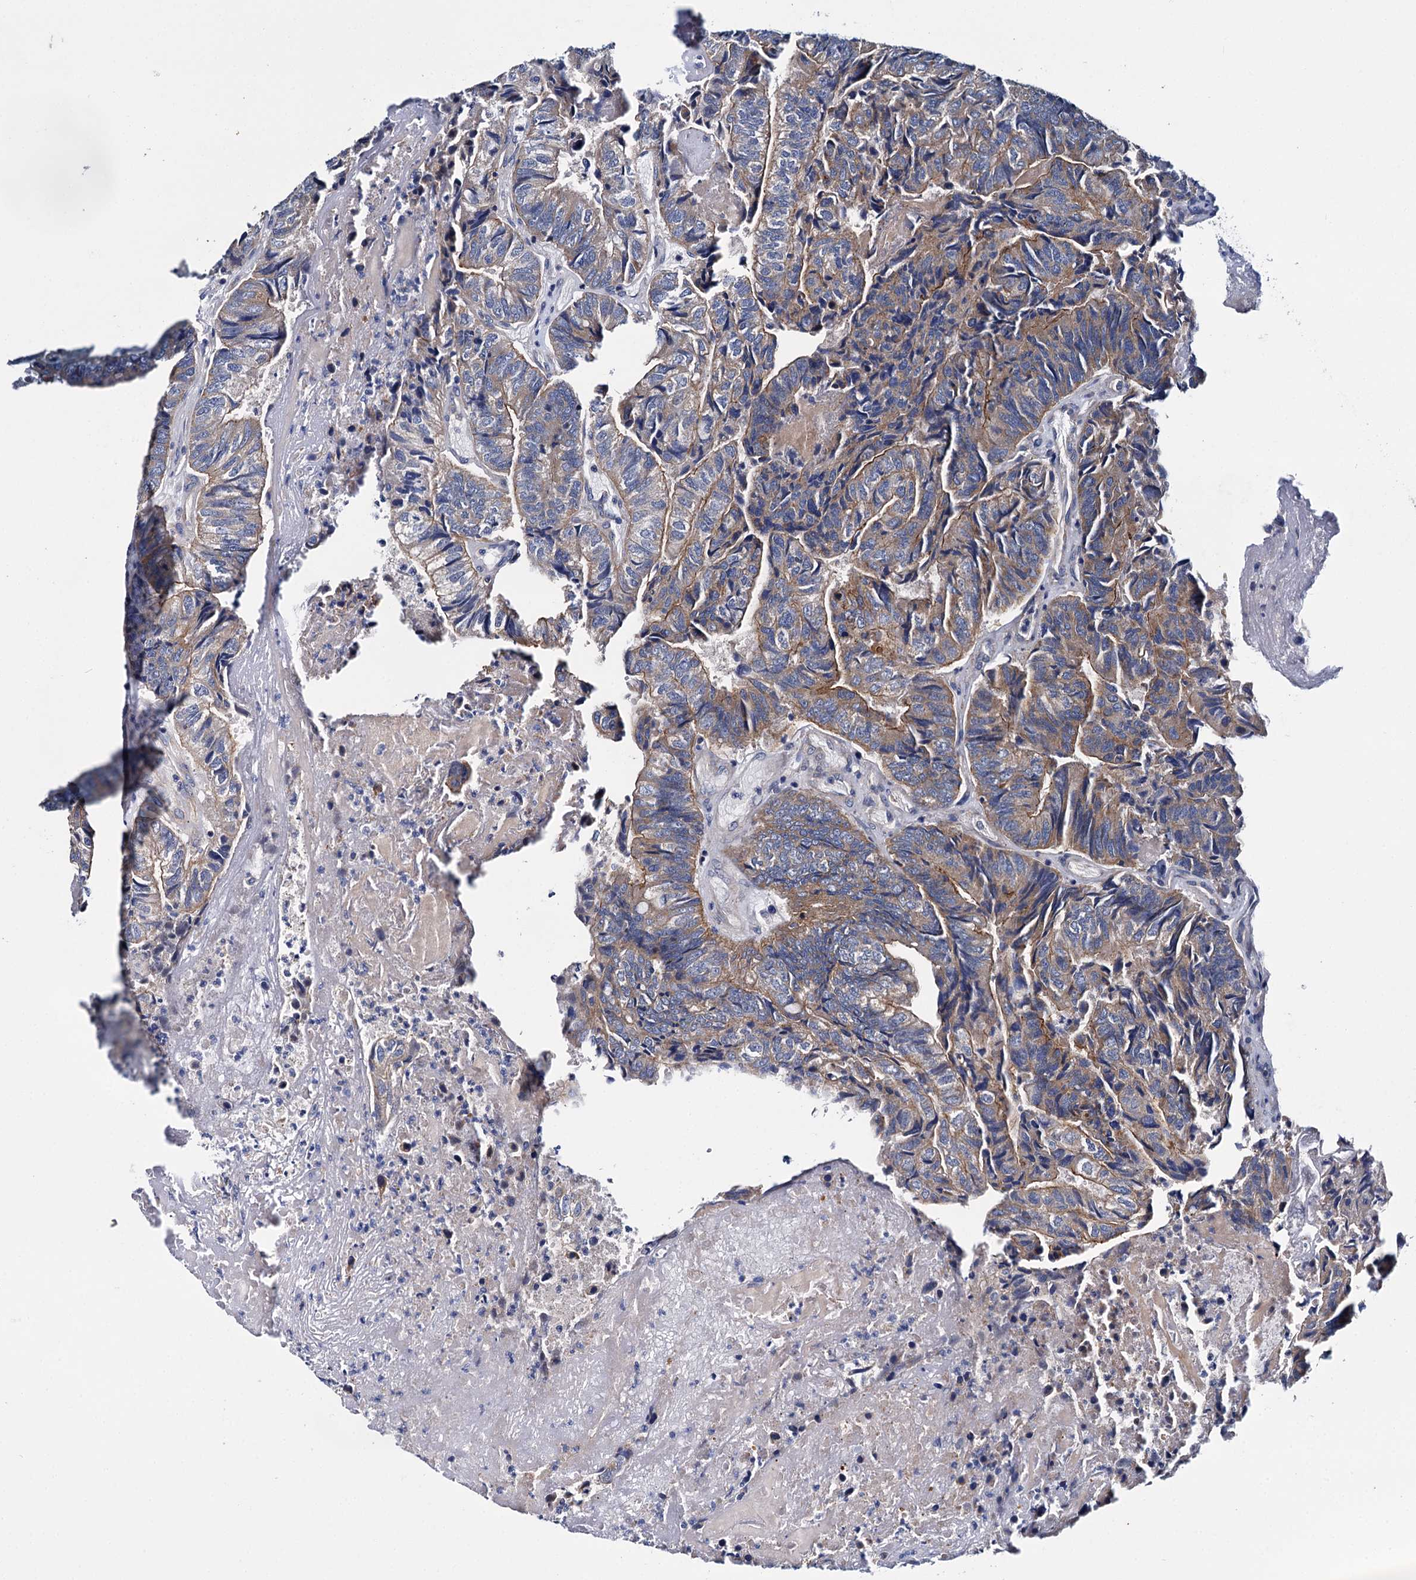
{"staining": {"intensity": "moderate", "quantity": "25%-75%", "location": "cytoplasmic/membranous"}, "tissue": "colorectal cancer", "cell_type": "Tumor cells", "image_type": "cancer", "snomed": [{"axis": "morphology", "description": "Adenocarcinoma, NOS"}, {"axis": "topography", "description": "Colon"}], "caption": "Immunohistochemical staining of human colorectal adenocarcinoma exhibits medium levels of moderate cytoplasmic/membranous positivity in about 25%-75% of tumor cells.", "gene": "CEP295", "patient": {"sex": "female", "age": 67}}